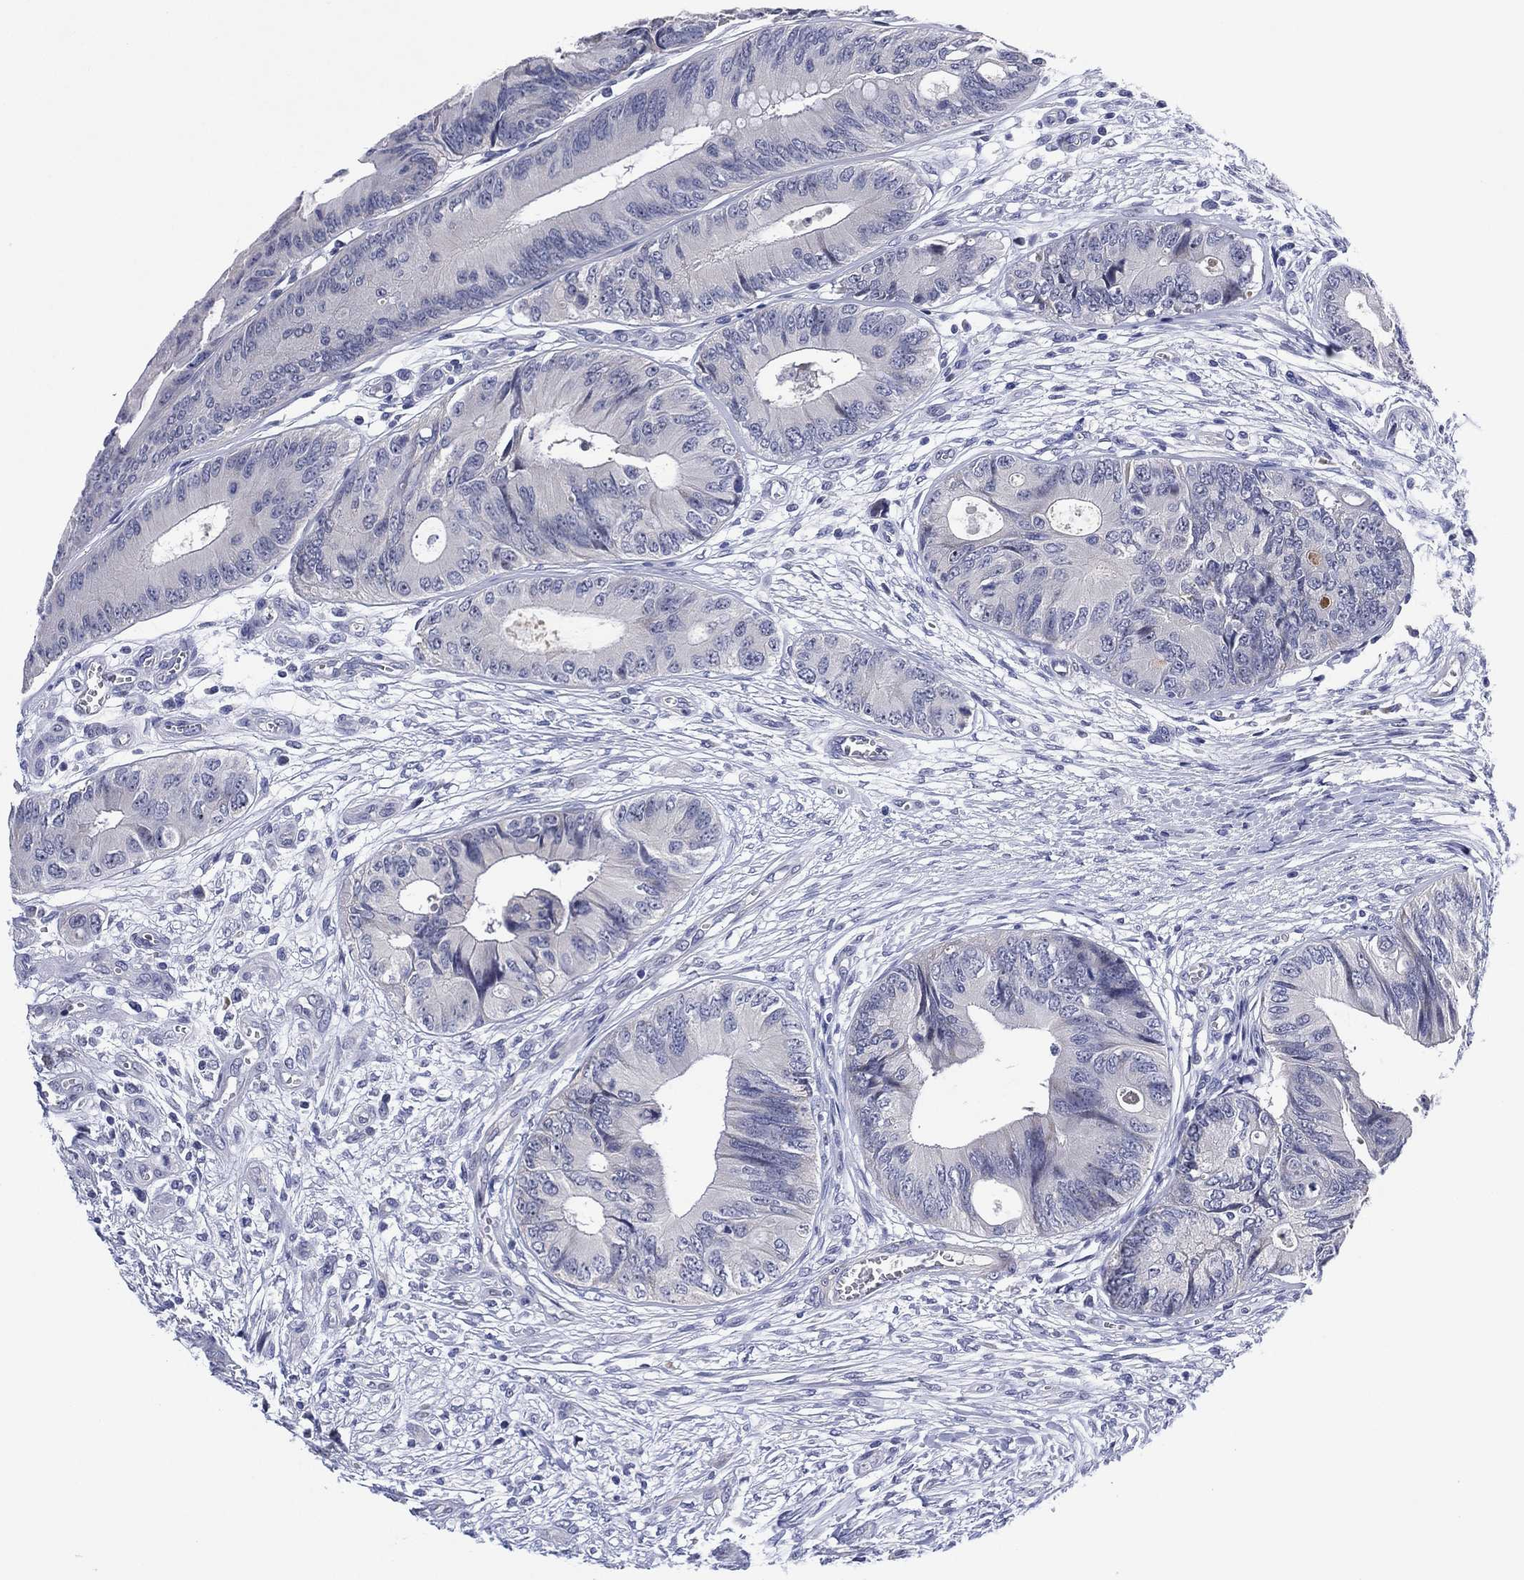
{"staining": {"intensity": "negative", "quantity": "none", "location": "none"}, "tissue": "colorectal cancer", "cell_type": "Tumor cells", "image_type": "cancer", "snomed": [{"axis": "morphology", "description": "Normal tissue, NOS"}, {"axis": "morphology", "description": "Adenocarcinoma, NOS"}, {"axis": "topography", "description": "Colon"}], "caption": "The IHC image has no significant expression in tumor cells of colorectal cancer tissue. The staining was performed using DAB (3,3'-diaminobenzidine) to visualize the protein expression in brown, while the nuclei were stained in blue with hematoxylin (Magnification: 20x).", "gene": "CLIP3", "patient": {"sex": "male", "age": 65}}